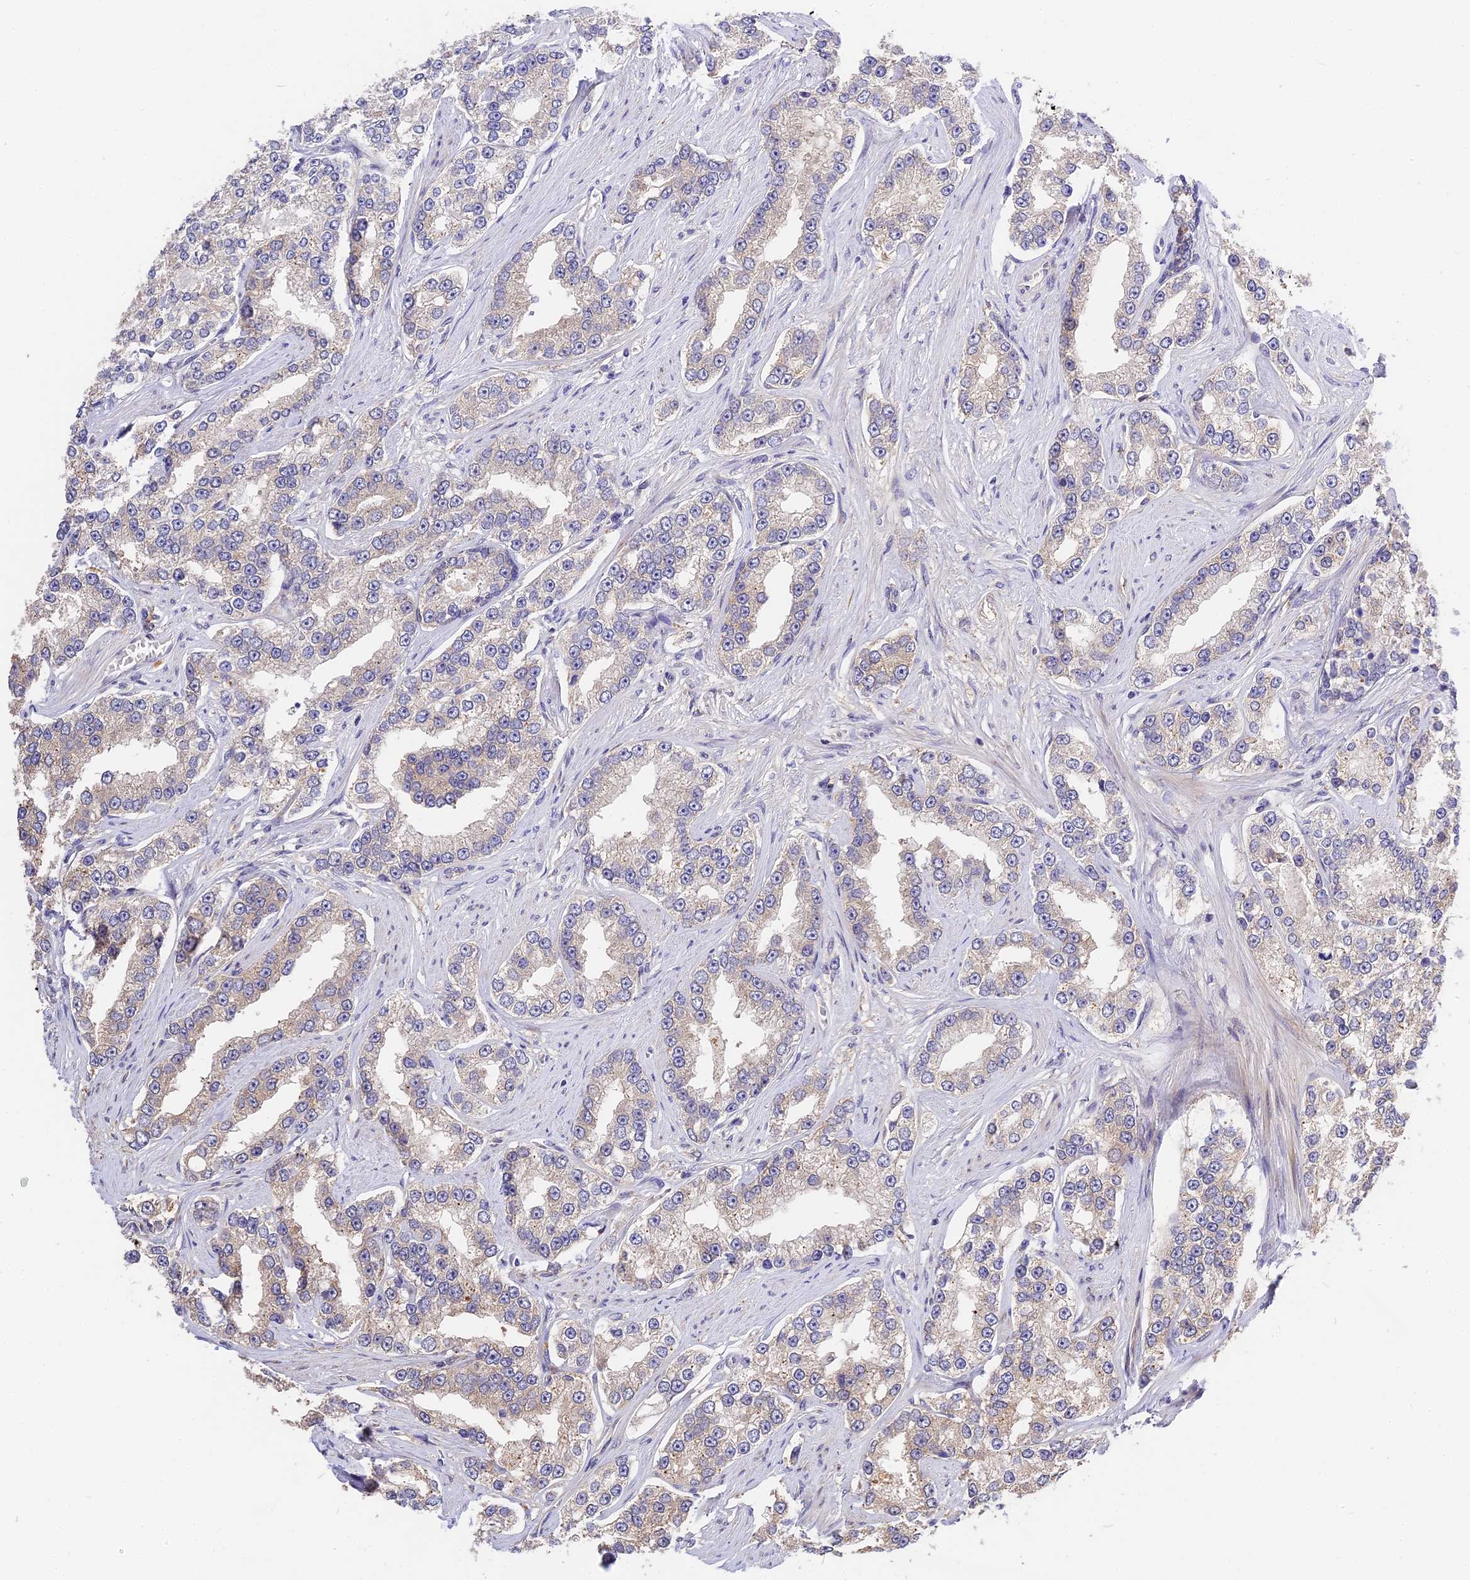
{"staining": {"intensity": "weak", "quantity": "<25%", "location": "cytoplasmic/membranous"}, "tissue": "prostate cancer", "cell_type": "Tumor cells", "image_type": "cancer", "snomed": [{"axis": "morphology", "description": "Normal tissue, NOS"}, {"axis": "morphology", "description": "Adenocarcinoma, High grade"}, {"axis": "topography", "description": "Prostate"}], "caption": "Protein analysis of prostate cancer displays no significant expression in tumor cells.", "gene": "BSCL2", "patient": {"sex": "male", "age": 83}}